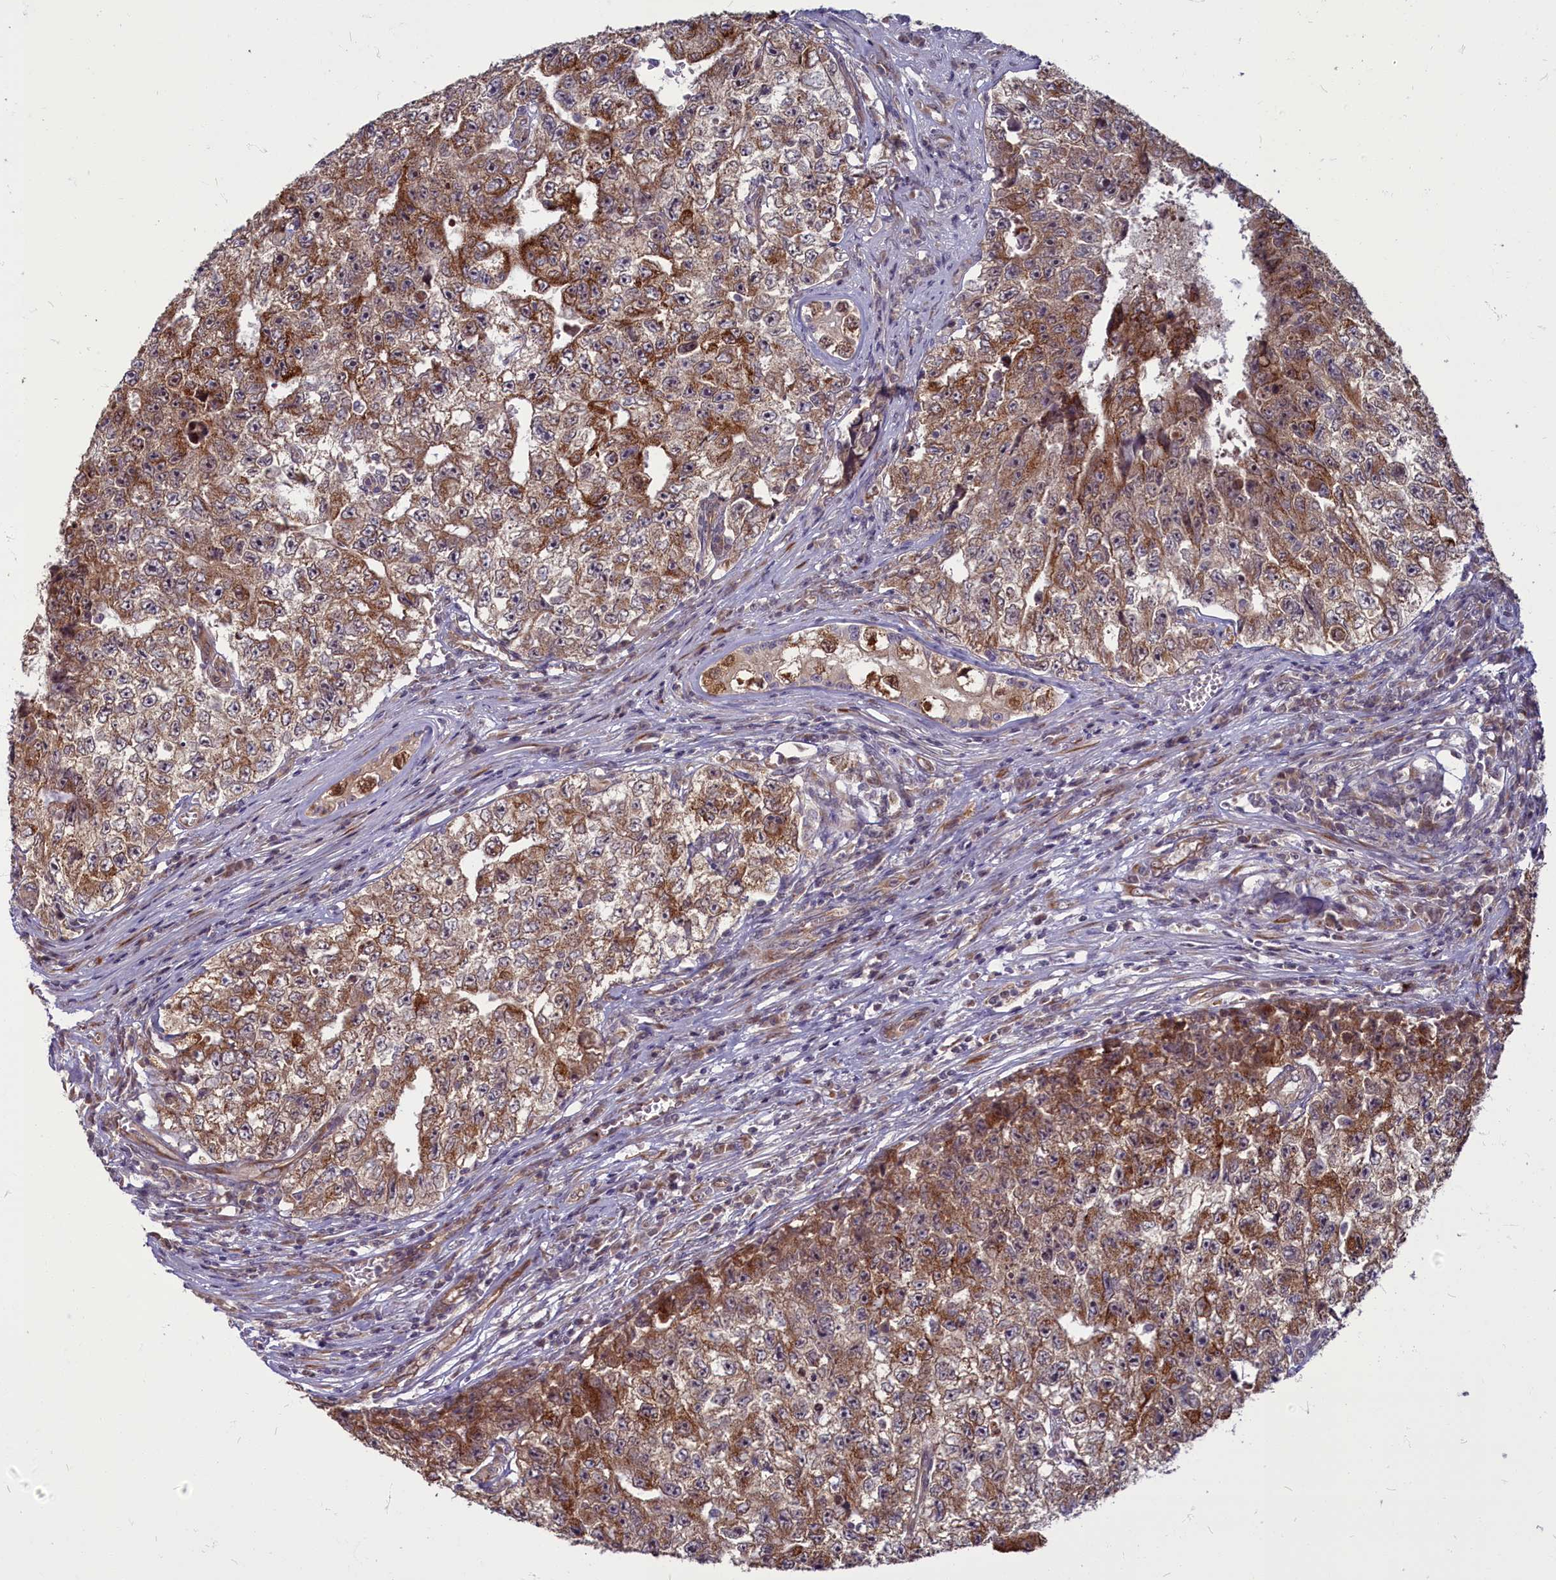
{"staining": {"intensity": "moderate", "quantity": ">75%", "location": "cytoplasmic/membranous"}, "tissue": "testis cancer", "cell_type": "Tumor cells", "image_type": "cancer", "snomed": [{"axis": "morphology", "description": "Carcinoma, Embryonal, NOS"}, {"axis": "topography", "description": "Testis"}], "caption": "IHC micrograph of human embryonal carcinoma (testis) stained for a protein (brown), which displays medium levels of moderate cytoplasmic/membranous staining in about >75% of tumor cells.", "gene": "MYCBP", "patient": {"sex": "male", "age": 17}}